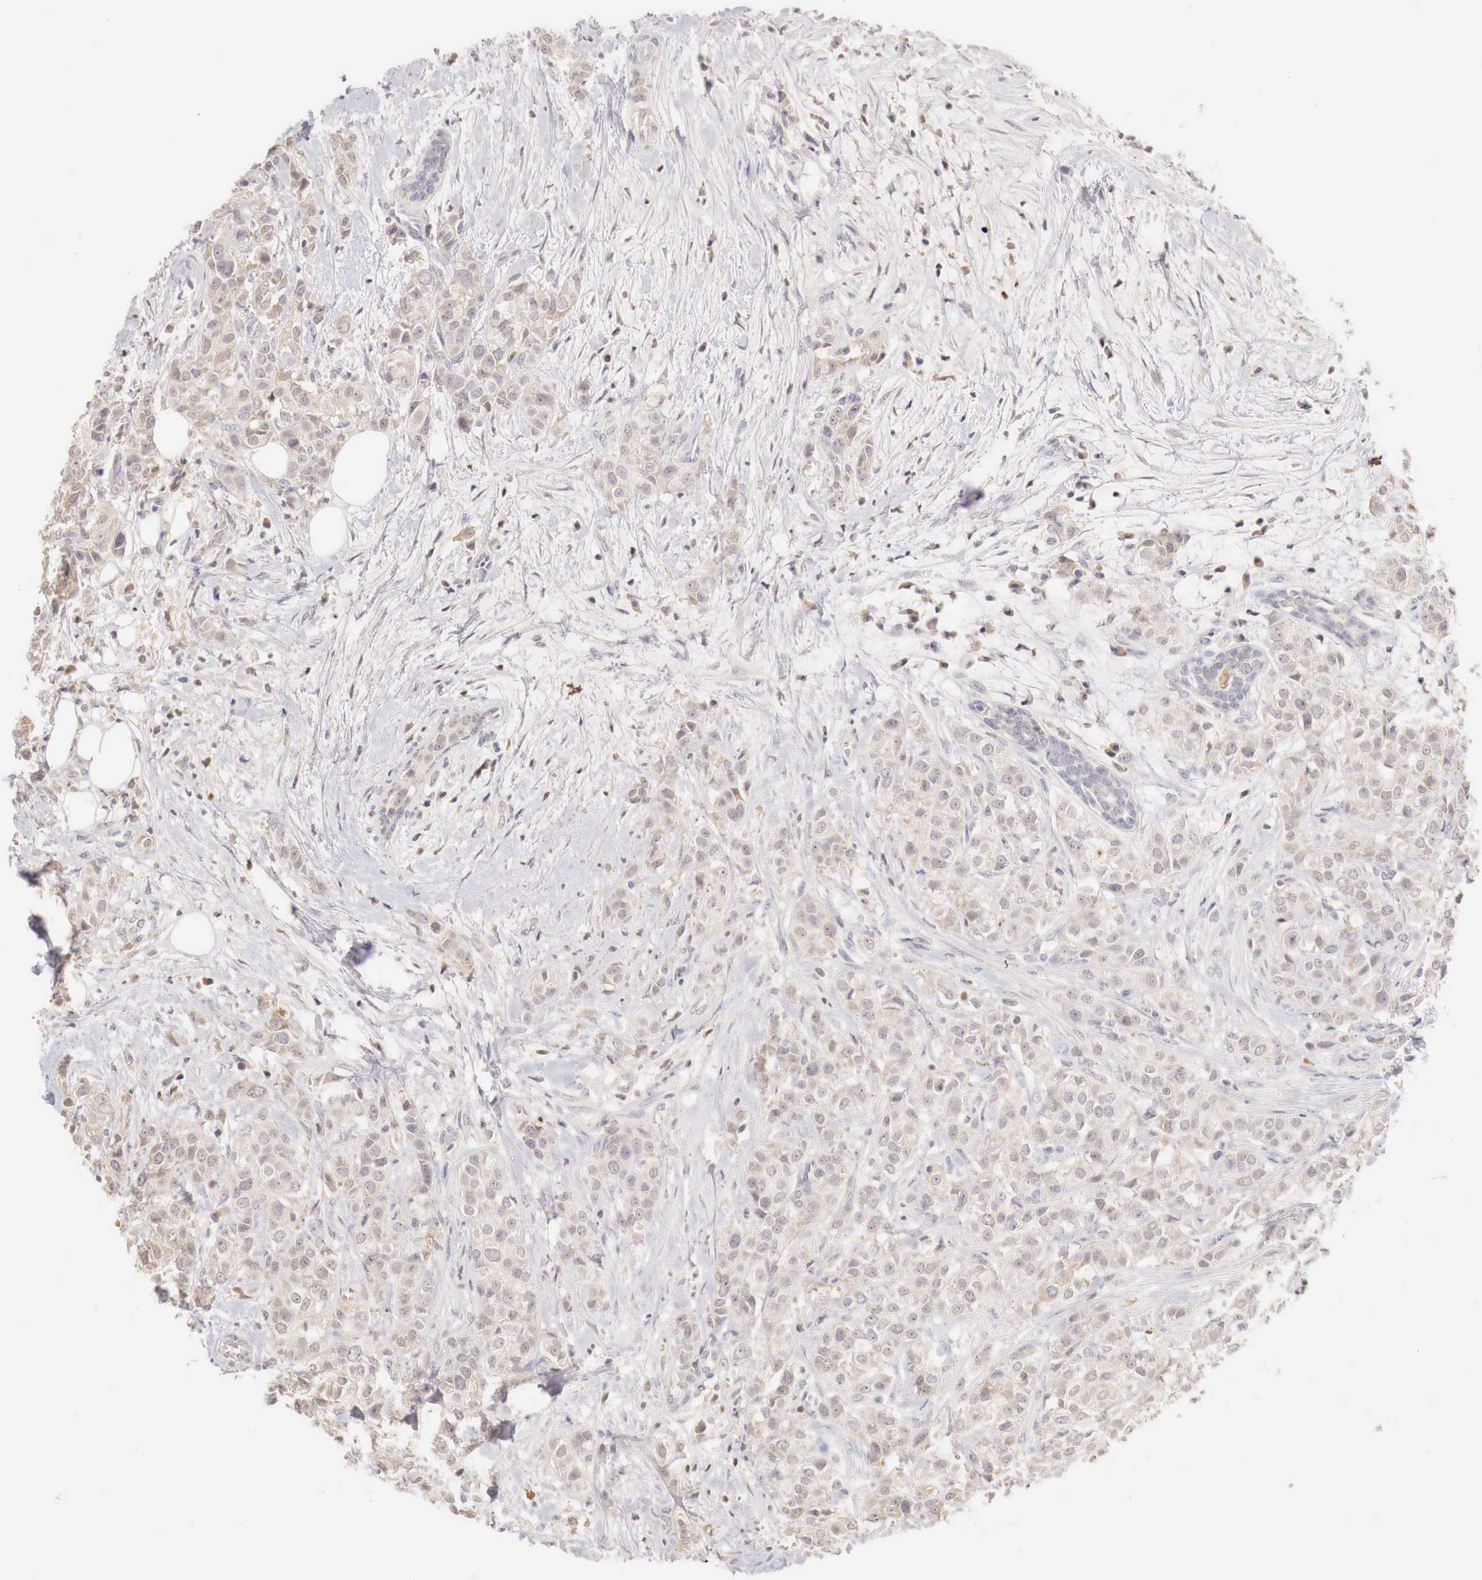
{"staining": {"intensity": "weak", "quantity": "<25%", "location": "cytoplasmic/membranous"}, "tissue": "breast cancer", "cell_type": "Tumor cells", "image_type": "cancer", "snomed": [{"axis": "morphology", "description": "Duct carcinoma"}, {"axis": "topography", "description": "Breast"}], "caption": "IHC image of human breast infiltrating ductal carcinoma stained for a protein (brown), which demonstrates no positivity in tumor cells.", "gene": "GATA1", "patient": {"sex": "female", "age": 55}}